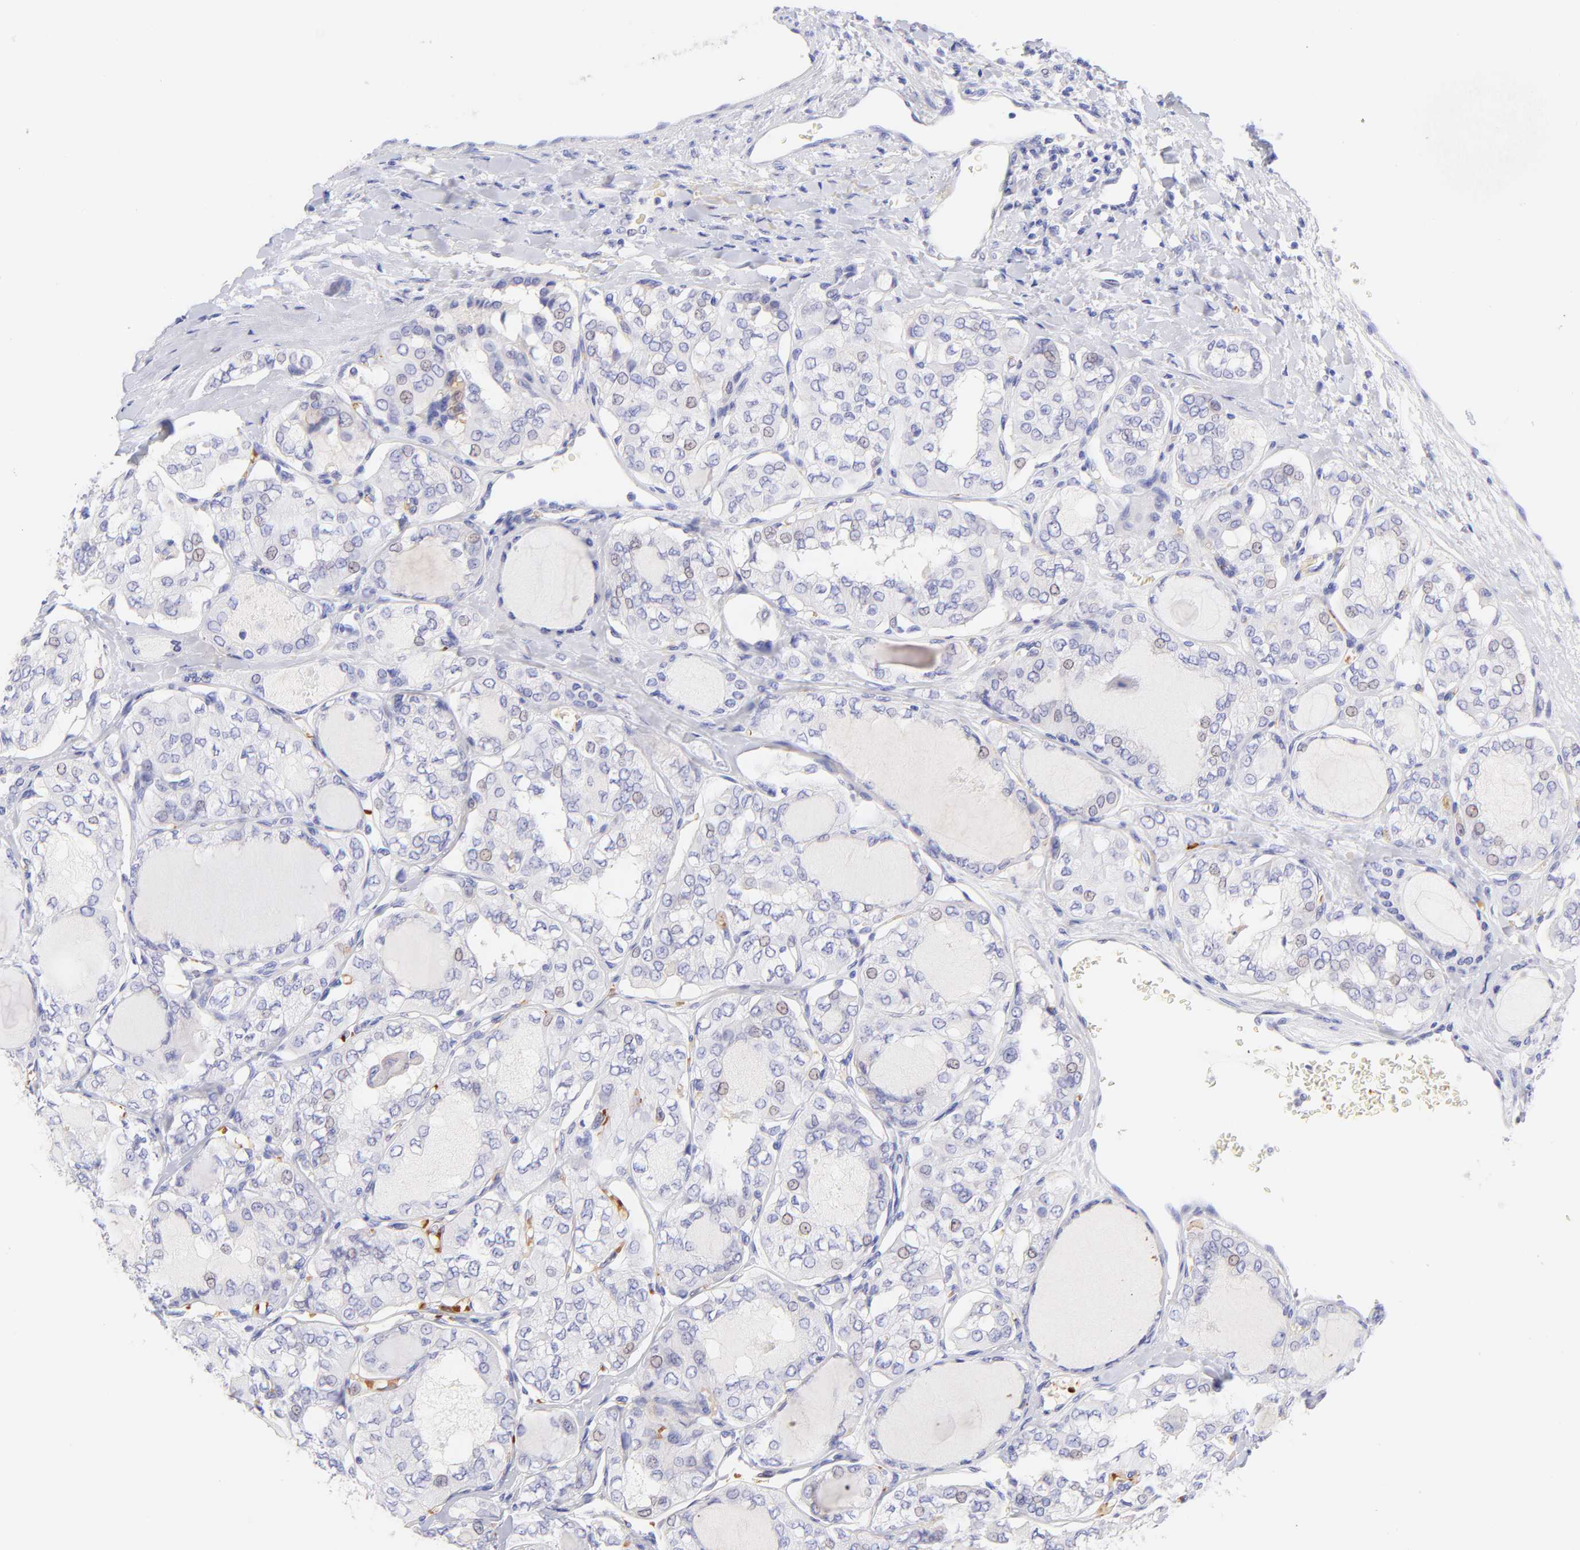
{"staining": {"intensity": "negative", "quantity": "none", "location": "none"}, "tissue": "thyroid cancer", "cell_type": "Tumor cells", "image_type": "cancer", "snomed": [{"axis": "morphology", "description": "Papillary adenocarcinoma, NOS"}, {"axis": "topography", "description": "Thyroid gland"}], "caption": "Micrograph shows no significant protein staining in tumor cells of thyroid papillary adenocarcinoma.", "gene": "FRMPD3", "patient": {"sex": "male", "age": 20}}